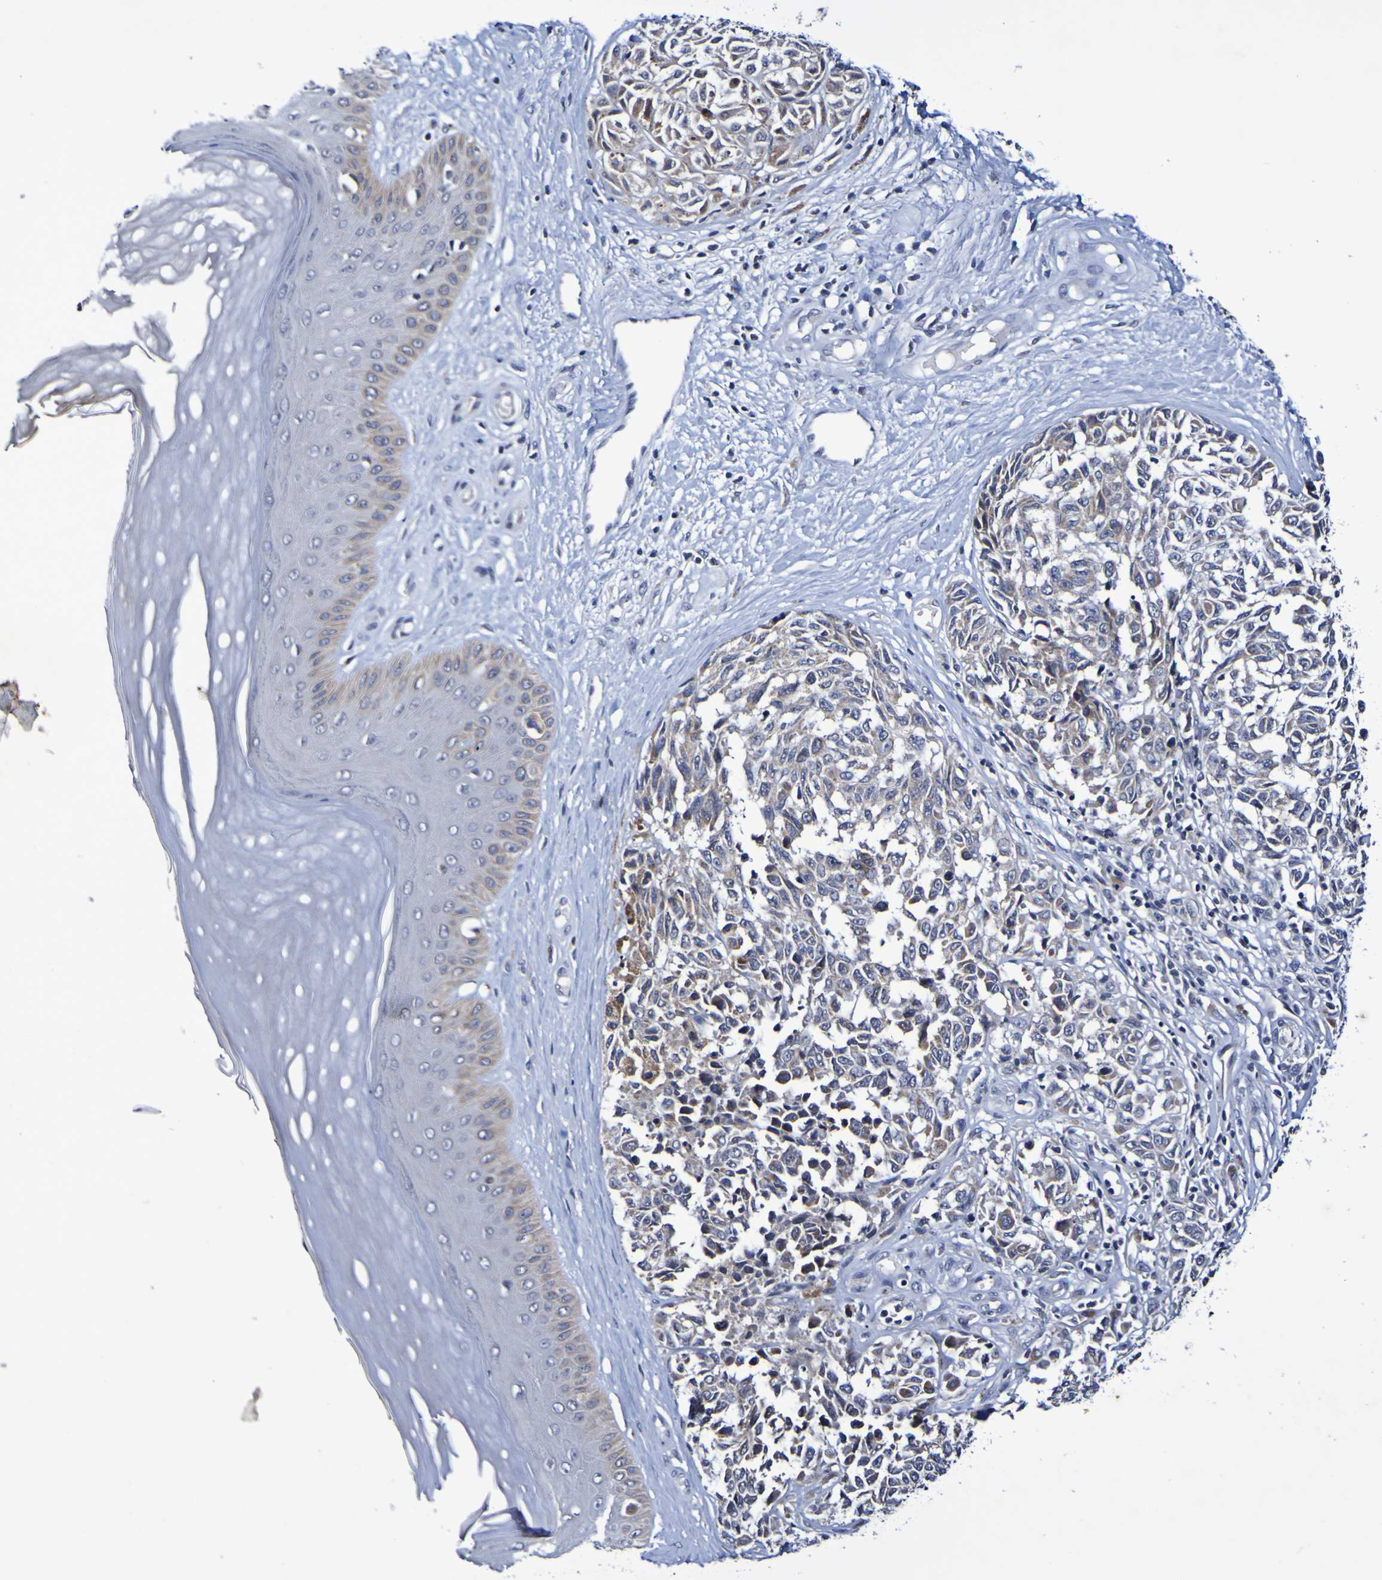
{"staining": {"intensity": "weak", "quantity": ">75%", "location": "cytoplasmic/membranous"}, "tissue": "melanoma", "cell_type": "Tumor cells", "image_type": "cancer", "snomed": [{"axis": "morphology", "description": "Malignant melanoma, NOS"}, {"axis": "topography", "description": "Skin"}], "caption": "Brown immunohistochemical staining in melanoma displays weak cytoplasmic/membranous staining in approximately >75% of tumor cells.", "gene": "PTP4A2", "patient": {"sex": "female", "age": 64}}